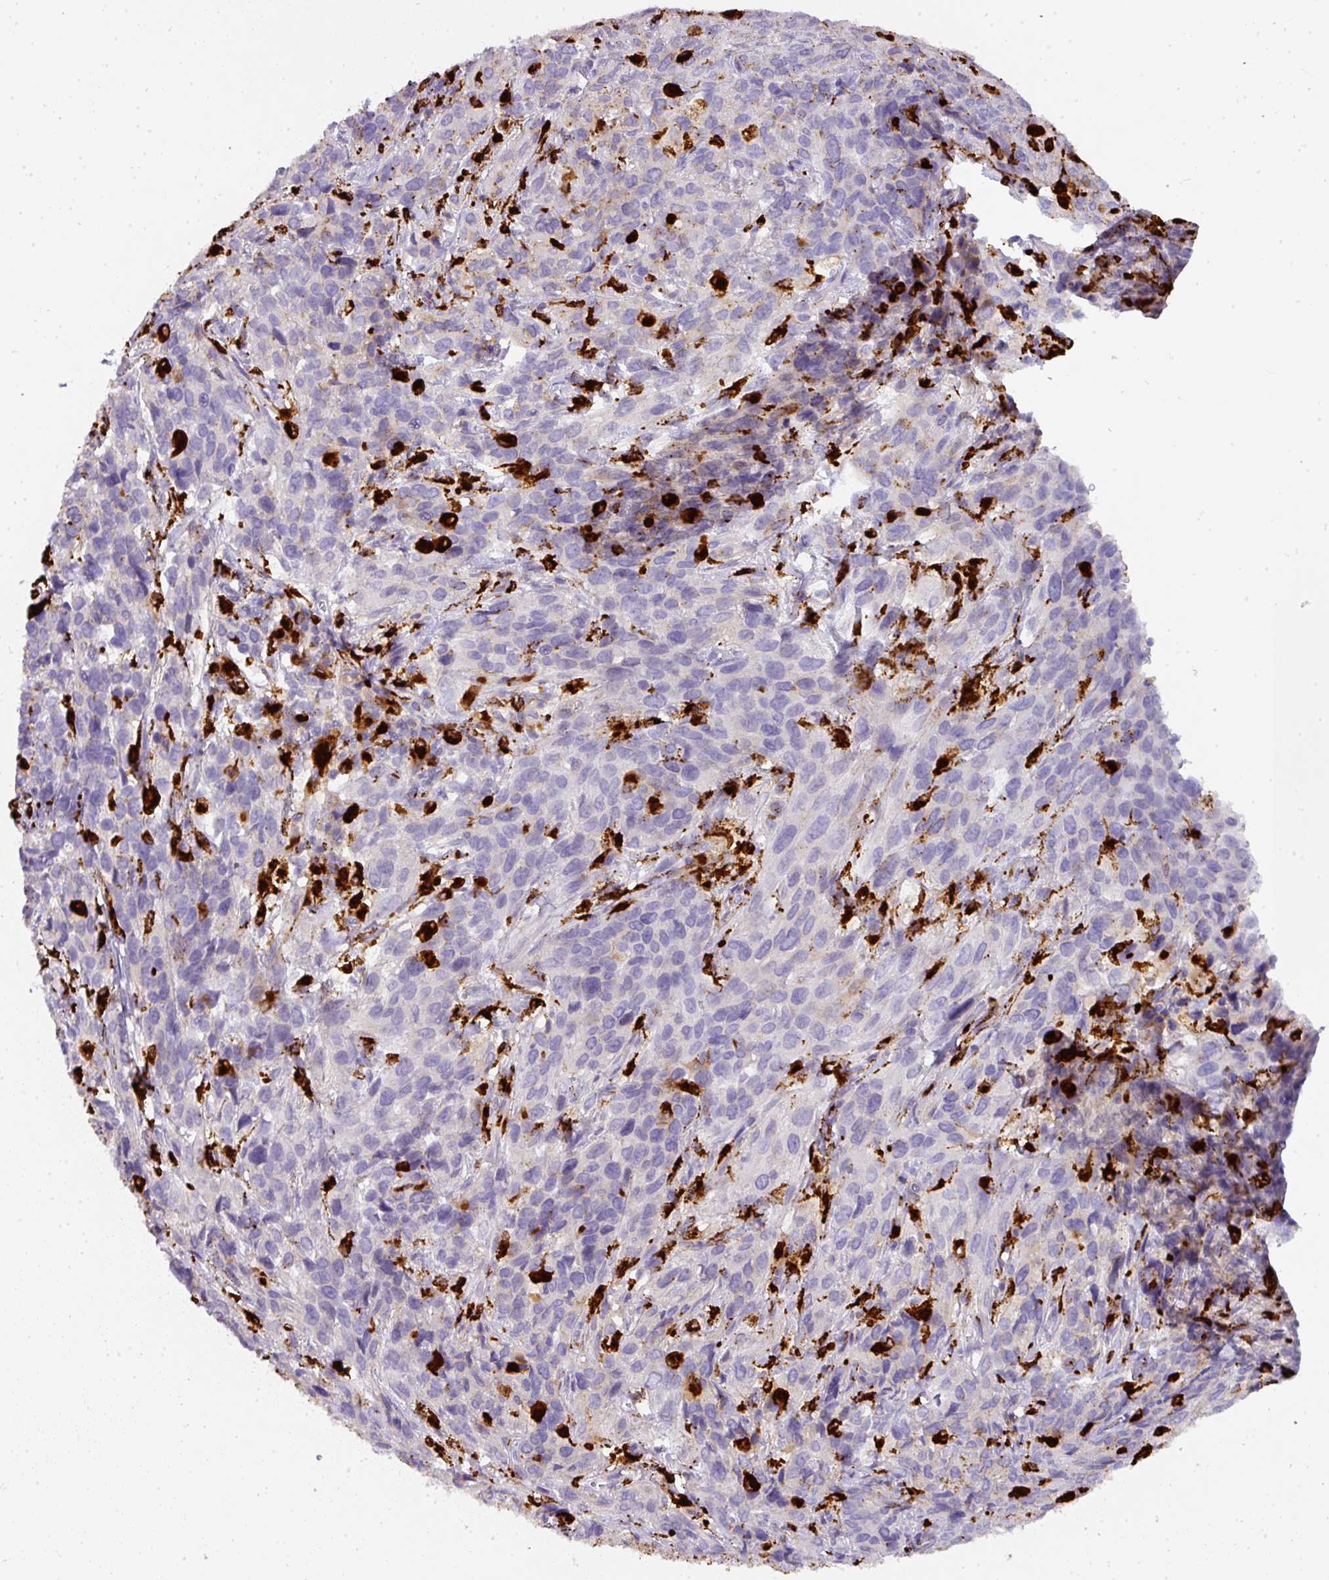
{"staining": {"intensity": "negative", "quantity": "none", "location": "none"}, "tissue": "cervical cancer", "cell_type": "Tumor cells", "image_type": "cancer", "snomed": [{"axis": "morphology", "description": "Squamous cell carcinoma, NOS"}, {"axis": "topography", "description": "Cervix"}], "caption": "Tumor cells are negative for protein expression in human squamous cell carcinoma (cervical).", "gene": "MMACHC", "patient": {"sex": "female", "age": 51}}